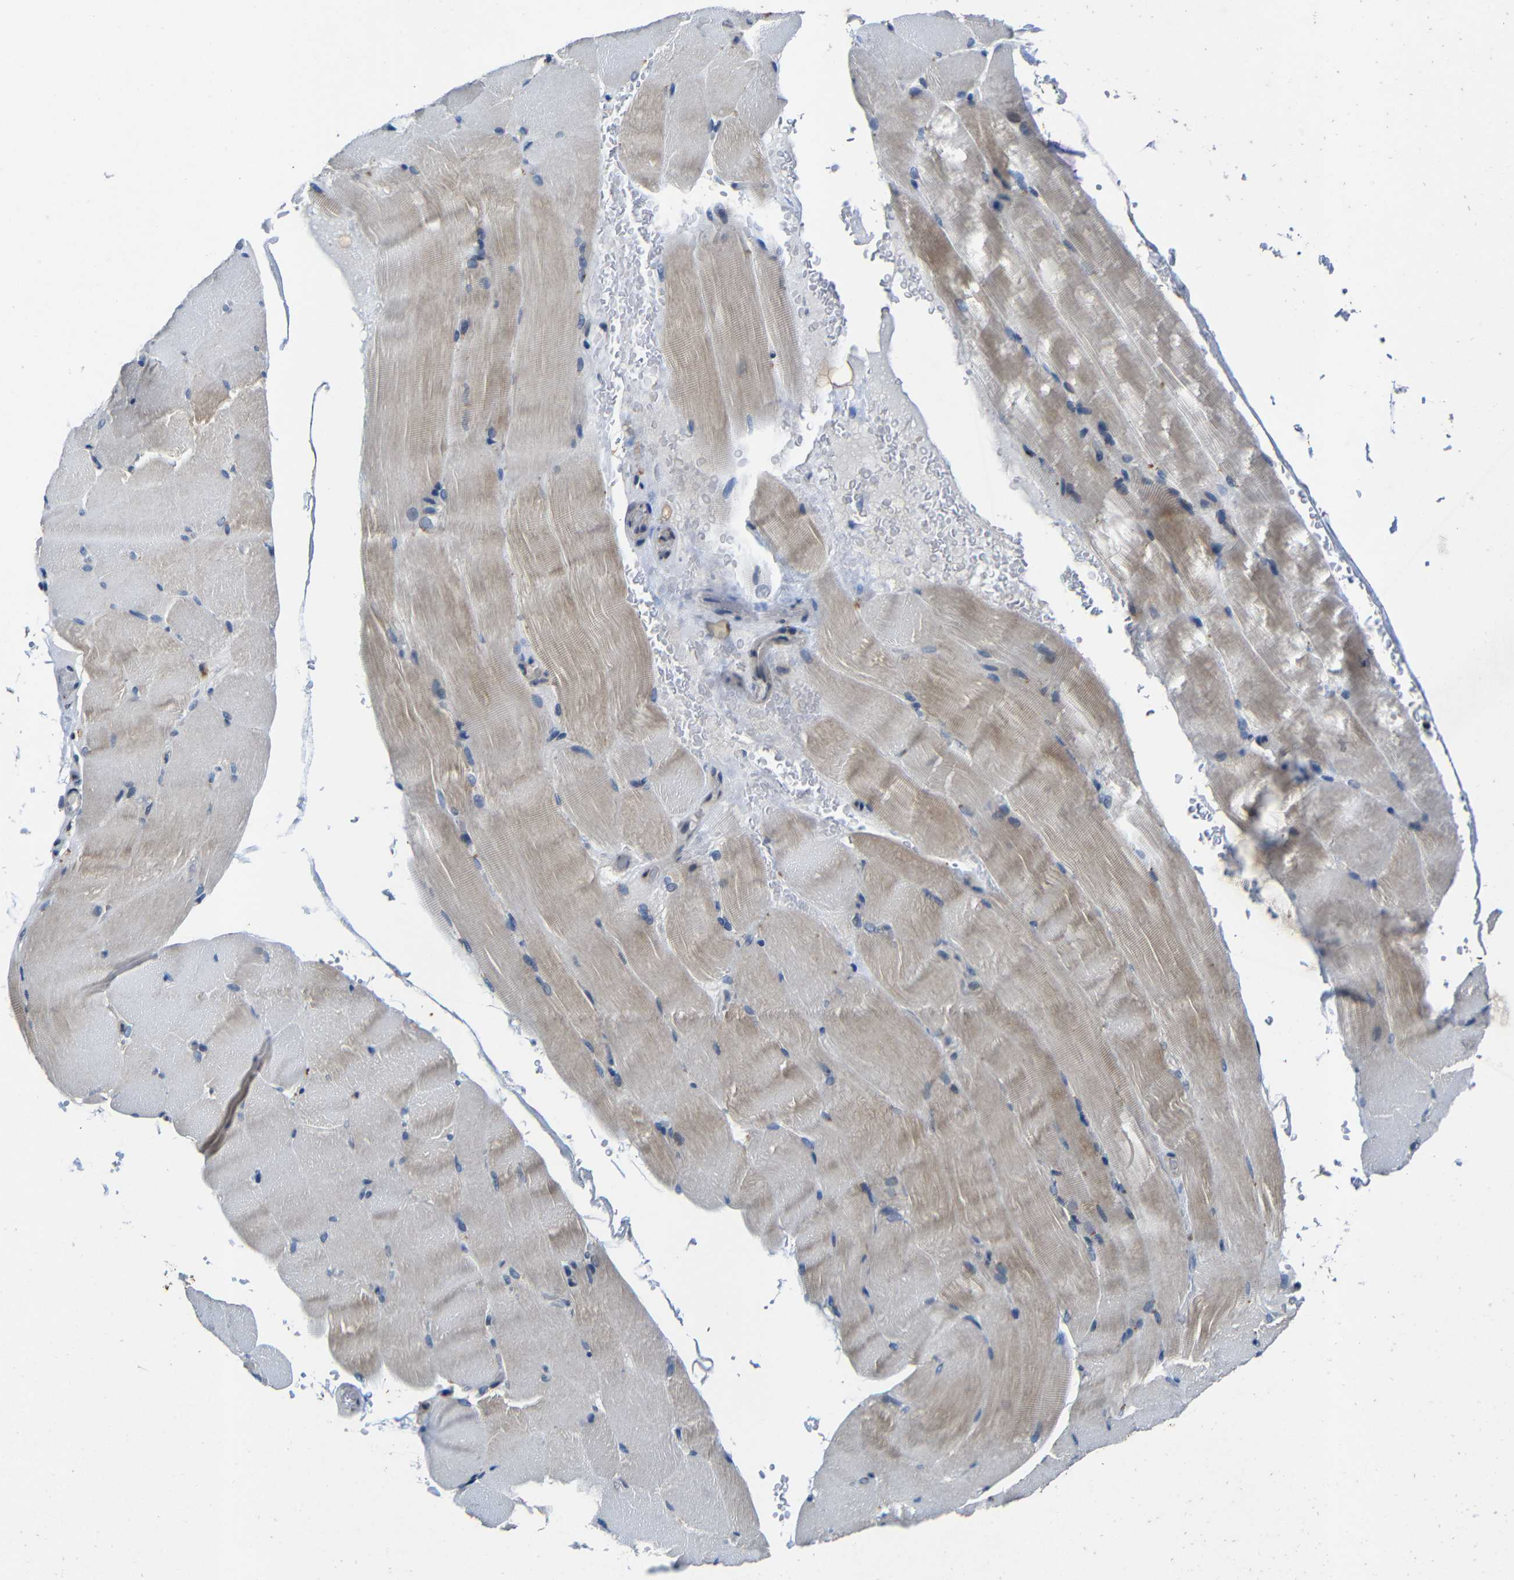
{"staining": {"intensity": "weak", "quantity": "25%-75%", "location": "cytoplasmic/membranous"}, "tissue": "skeletal muscle", "cell_type": "Myocytes", "image_type": "normal", "snomed": [{"axis": "morphology", "description": "Normal tissue, NOS"}, {"axis": "topography", "description": "Skeletal muscle"}, {"axis": "topography", "description": "Parathyroid gland"}], "caption": "Weak cytoplasmic/membranous protein positivity is seen in approximately 25%-75% of myocytes in skeletal muscle. (IHC, brightfield microscopy, high magnification).", "gene": "C6orf89", "patient": {"sex": "female", "age": 37}}